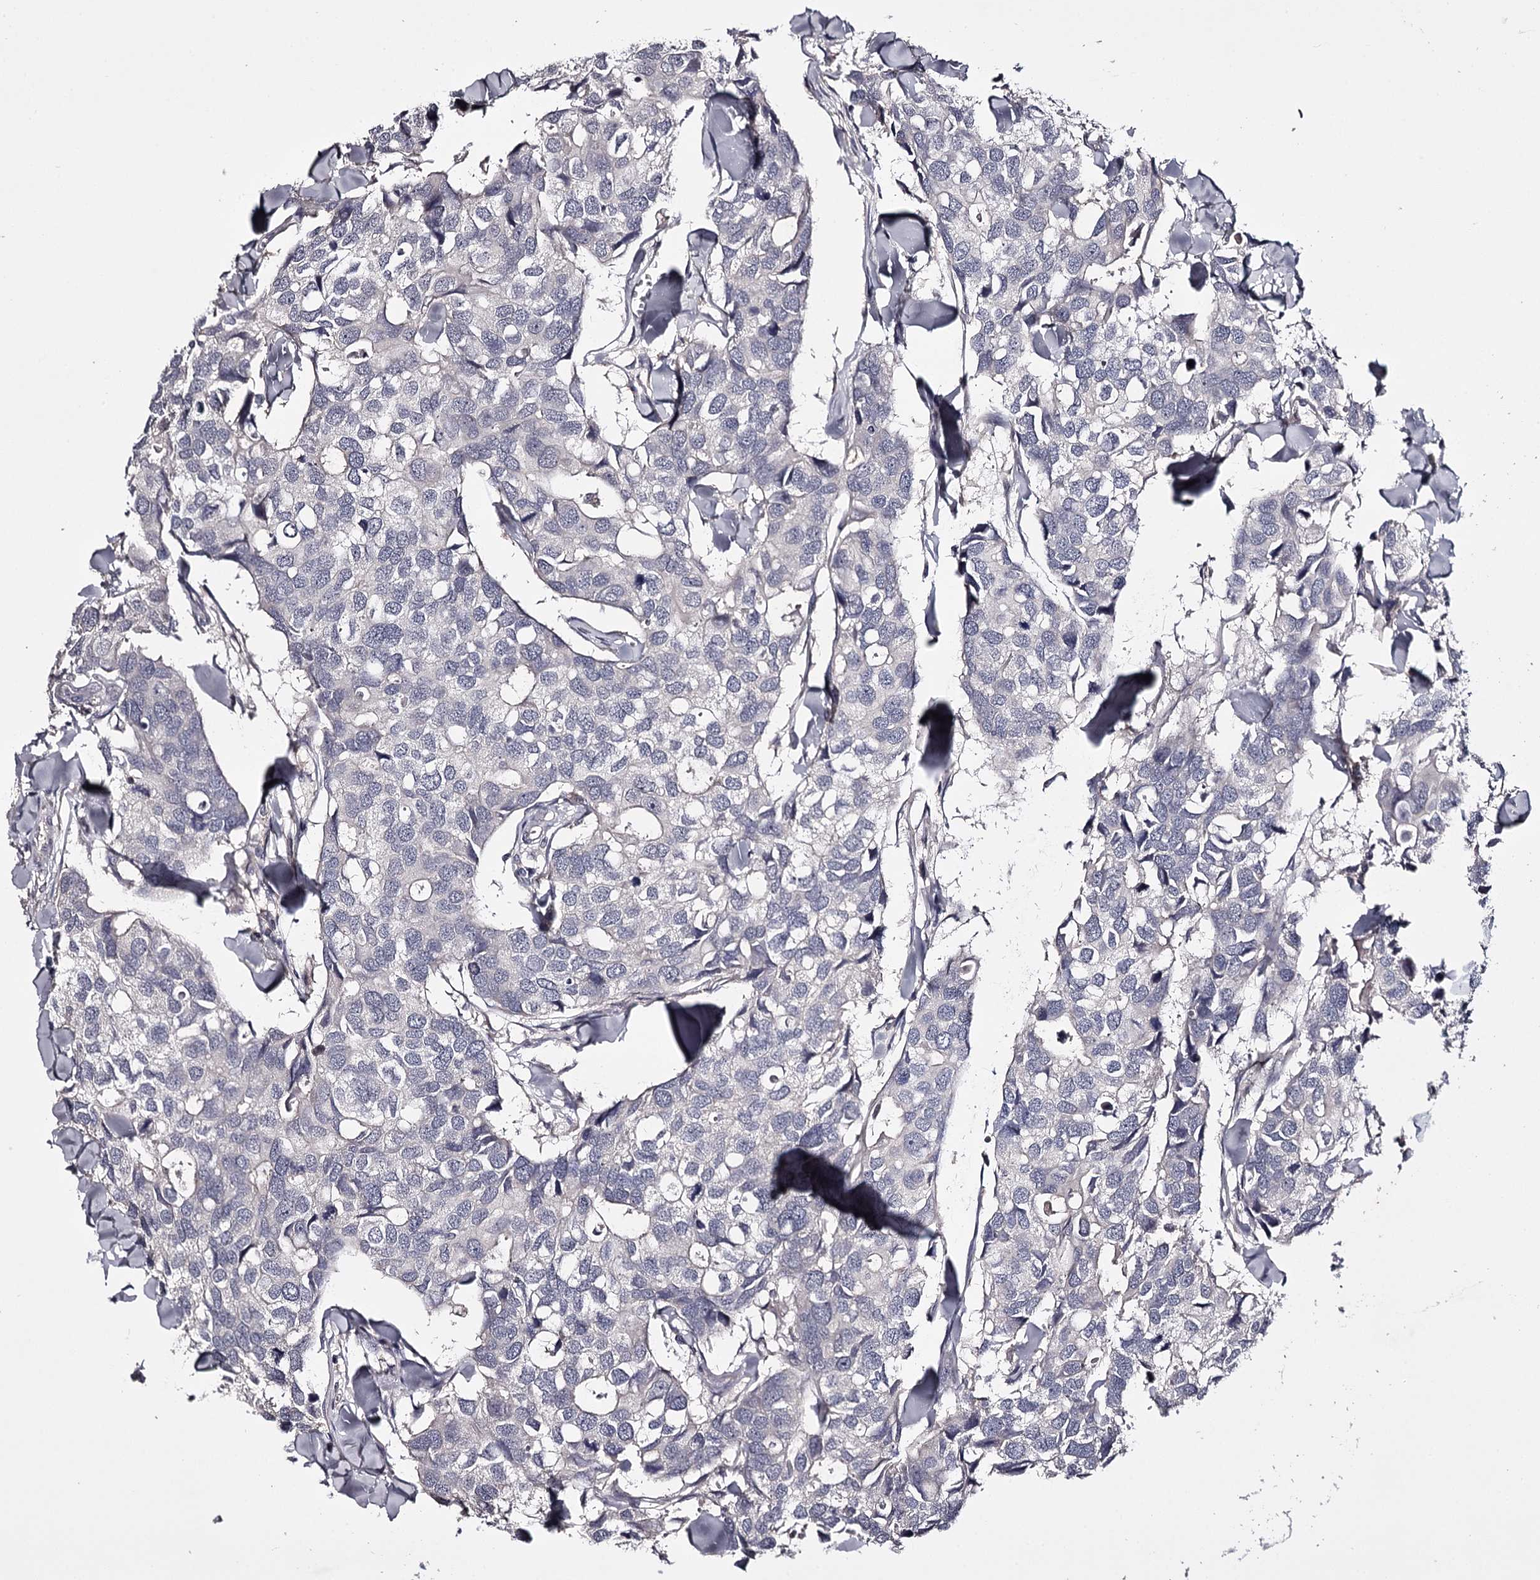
{"staining": {"intensity": "negative", "quantity": "none", "location": "none"}, "tissue": "breast cancer", "cell_type": "Tumor cells", "image_type": "cancer", "snomed": [{"axis": "morphology", "description": "Duct carcinoma"}, {"axis": "topography", "description": "Breast"}], "caption": "This histopathology image is of infiltrating ductal carcinoma (breast) stained with immunohistochemistry to label a protein in brown with the nuclei are counter-stained blue. There is no staining in tumor cells.", "gene": "PRM2", "patient": {"sex": "female", "age": 83}}